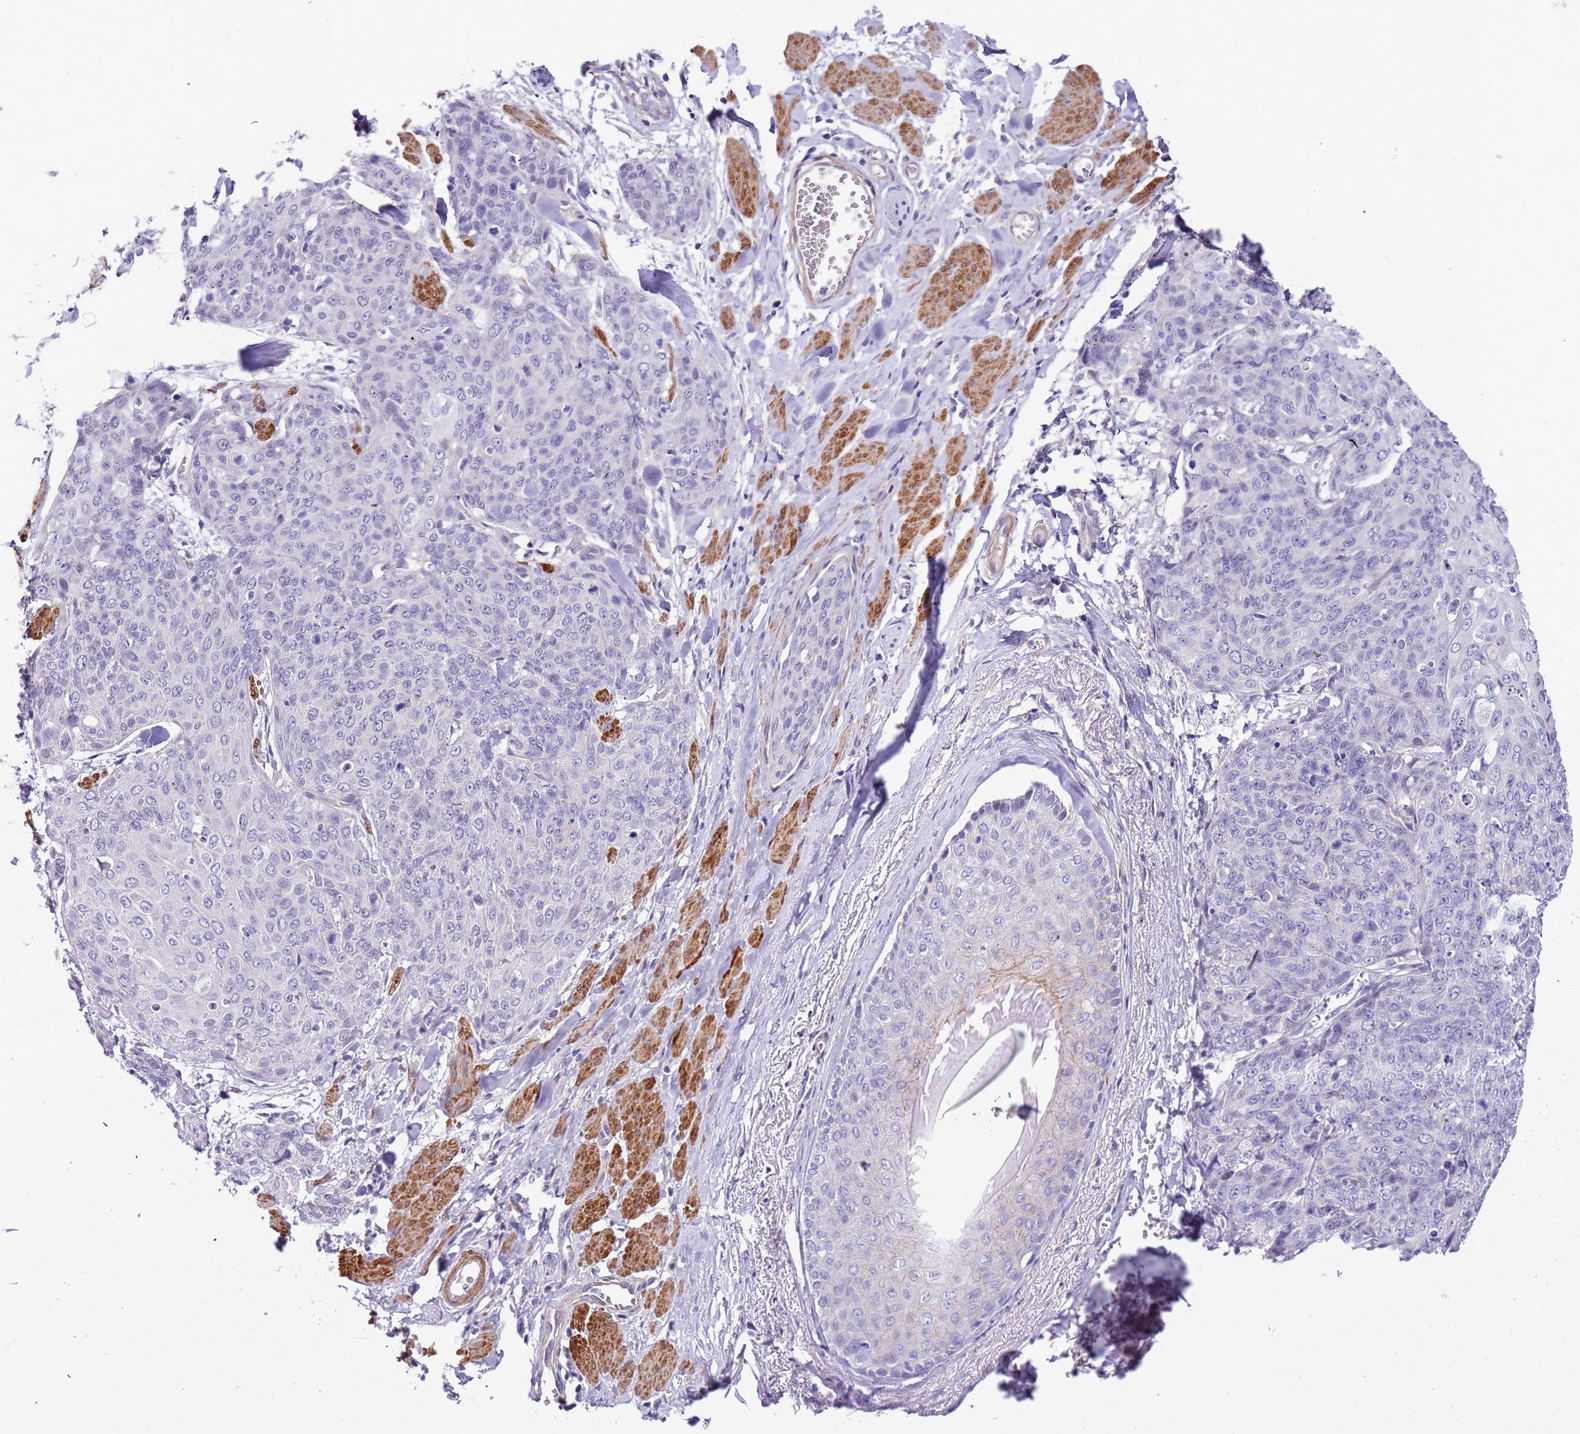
{"staining": {"intensity": "negative", "quantity": "none", "location": "none"}, "tissue": "skin cancer", "cell_type": "Tumor cells", "image_type": "cancer", "snomed": [{"axis": "morphology", "description": "Squamous cell carcinoma, NOS"}, {"axis": "topography", "description": "Skin"}, {"axis": "topography", "description": "Vulva"}], "caption": "This is a histopathology image of immunohistochemistry staining of skin cancer, which shows no positivity in tumor cells.", "gene": "PLEKHH1", "patient": {"sex": "female", "age": 85}}